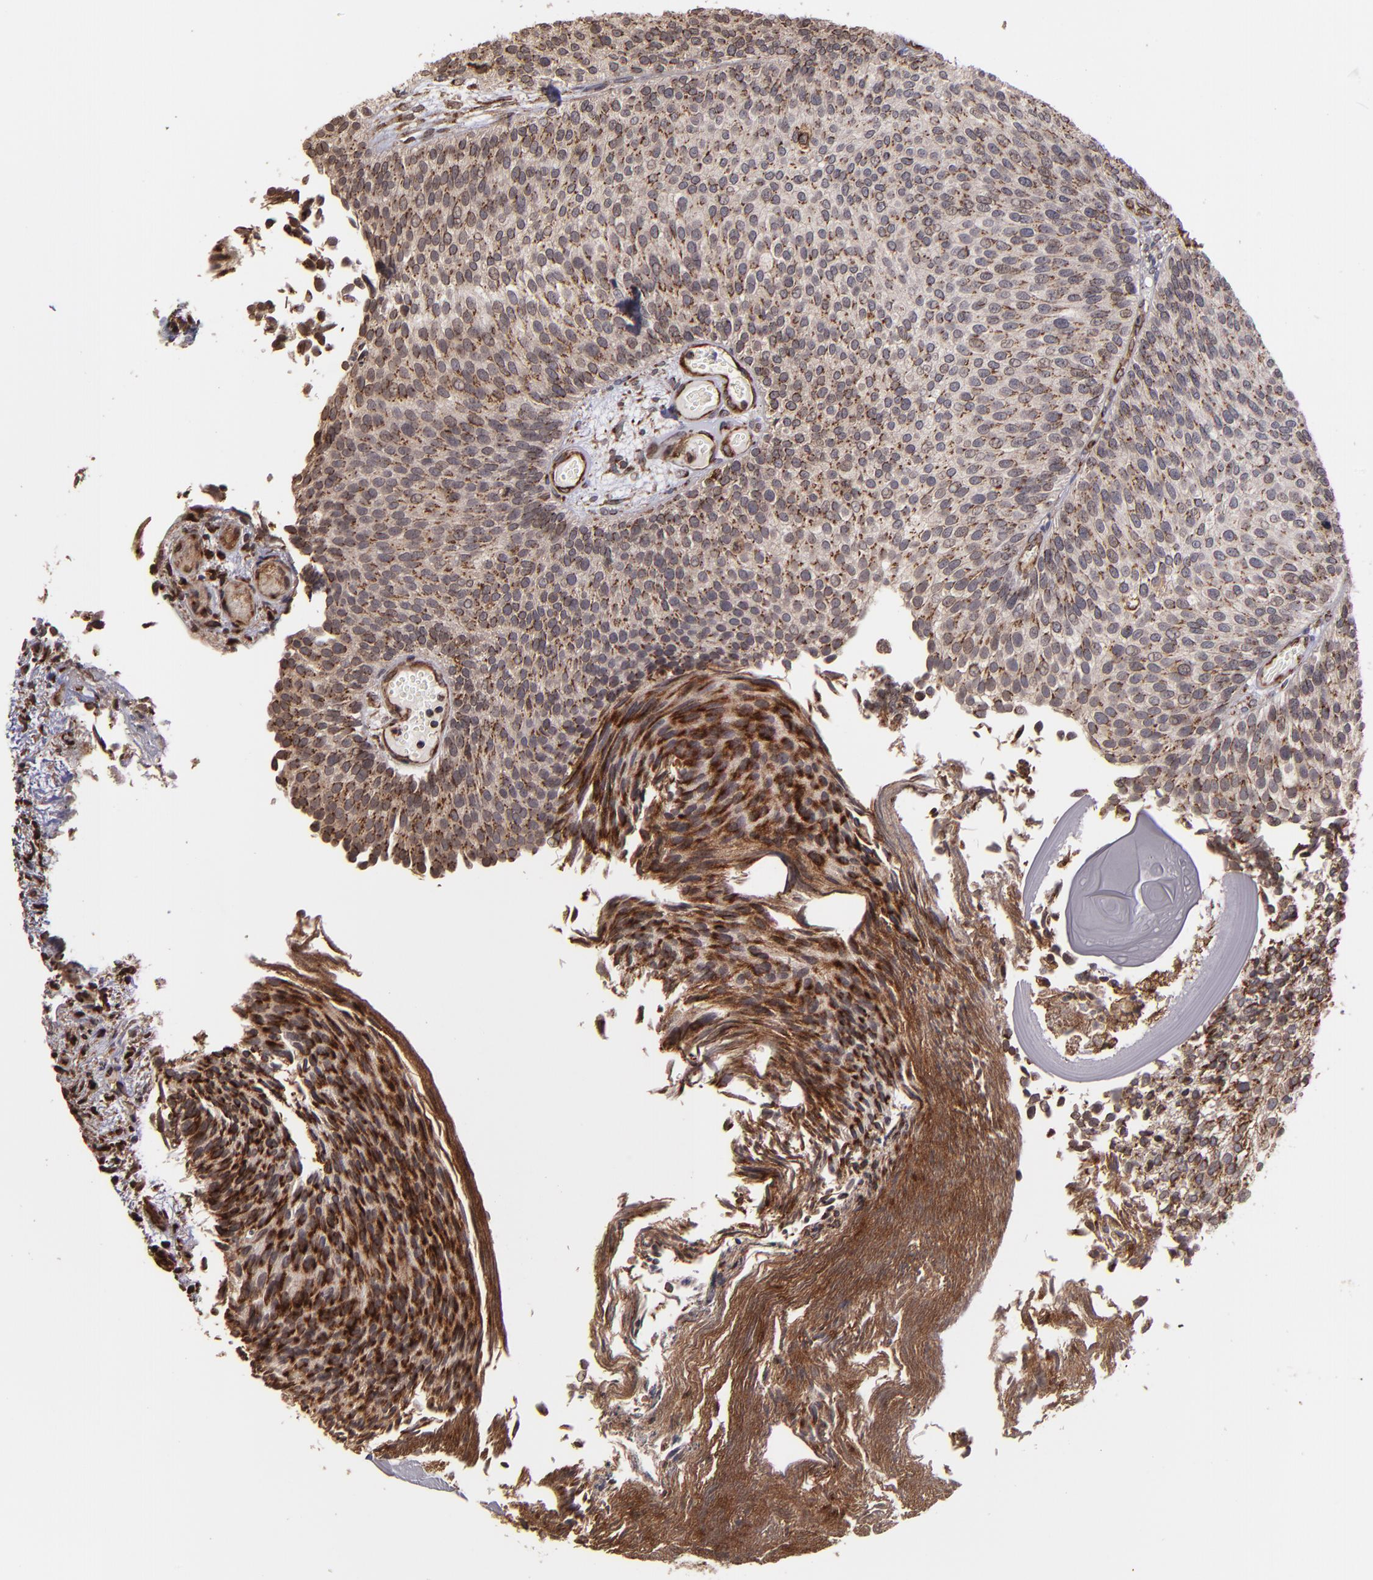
{"staining": {"intensity": "strong", "quantity": ">75%", "location": "cytoplasmic/membranous"}, "tissue": "urothelial cancer", "cell_type": "Tumor cells", "image_type": "cancer", "snomed": [{"axis": "morphology", "description": "Urothelial carcinoma, Low grade"}, {"axis": "topography", "description": "Urinary bladder"}], "caption": "This histopathology image displays IHC staining of human urothelial cancer, with high strong cytoplasmic/membranous staining in approximately >75% of tumor cells.", "gene": "TRIP11", "patient": {"sex": "male", "age": 84}}